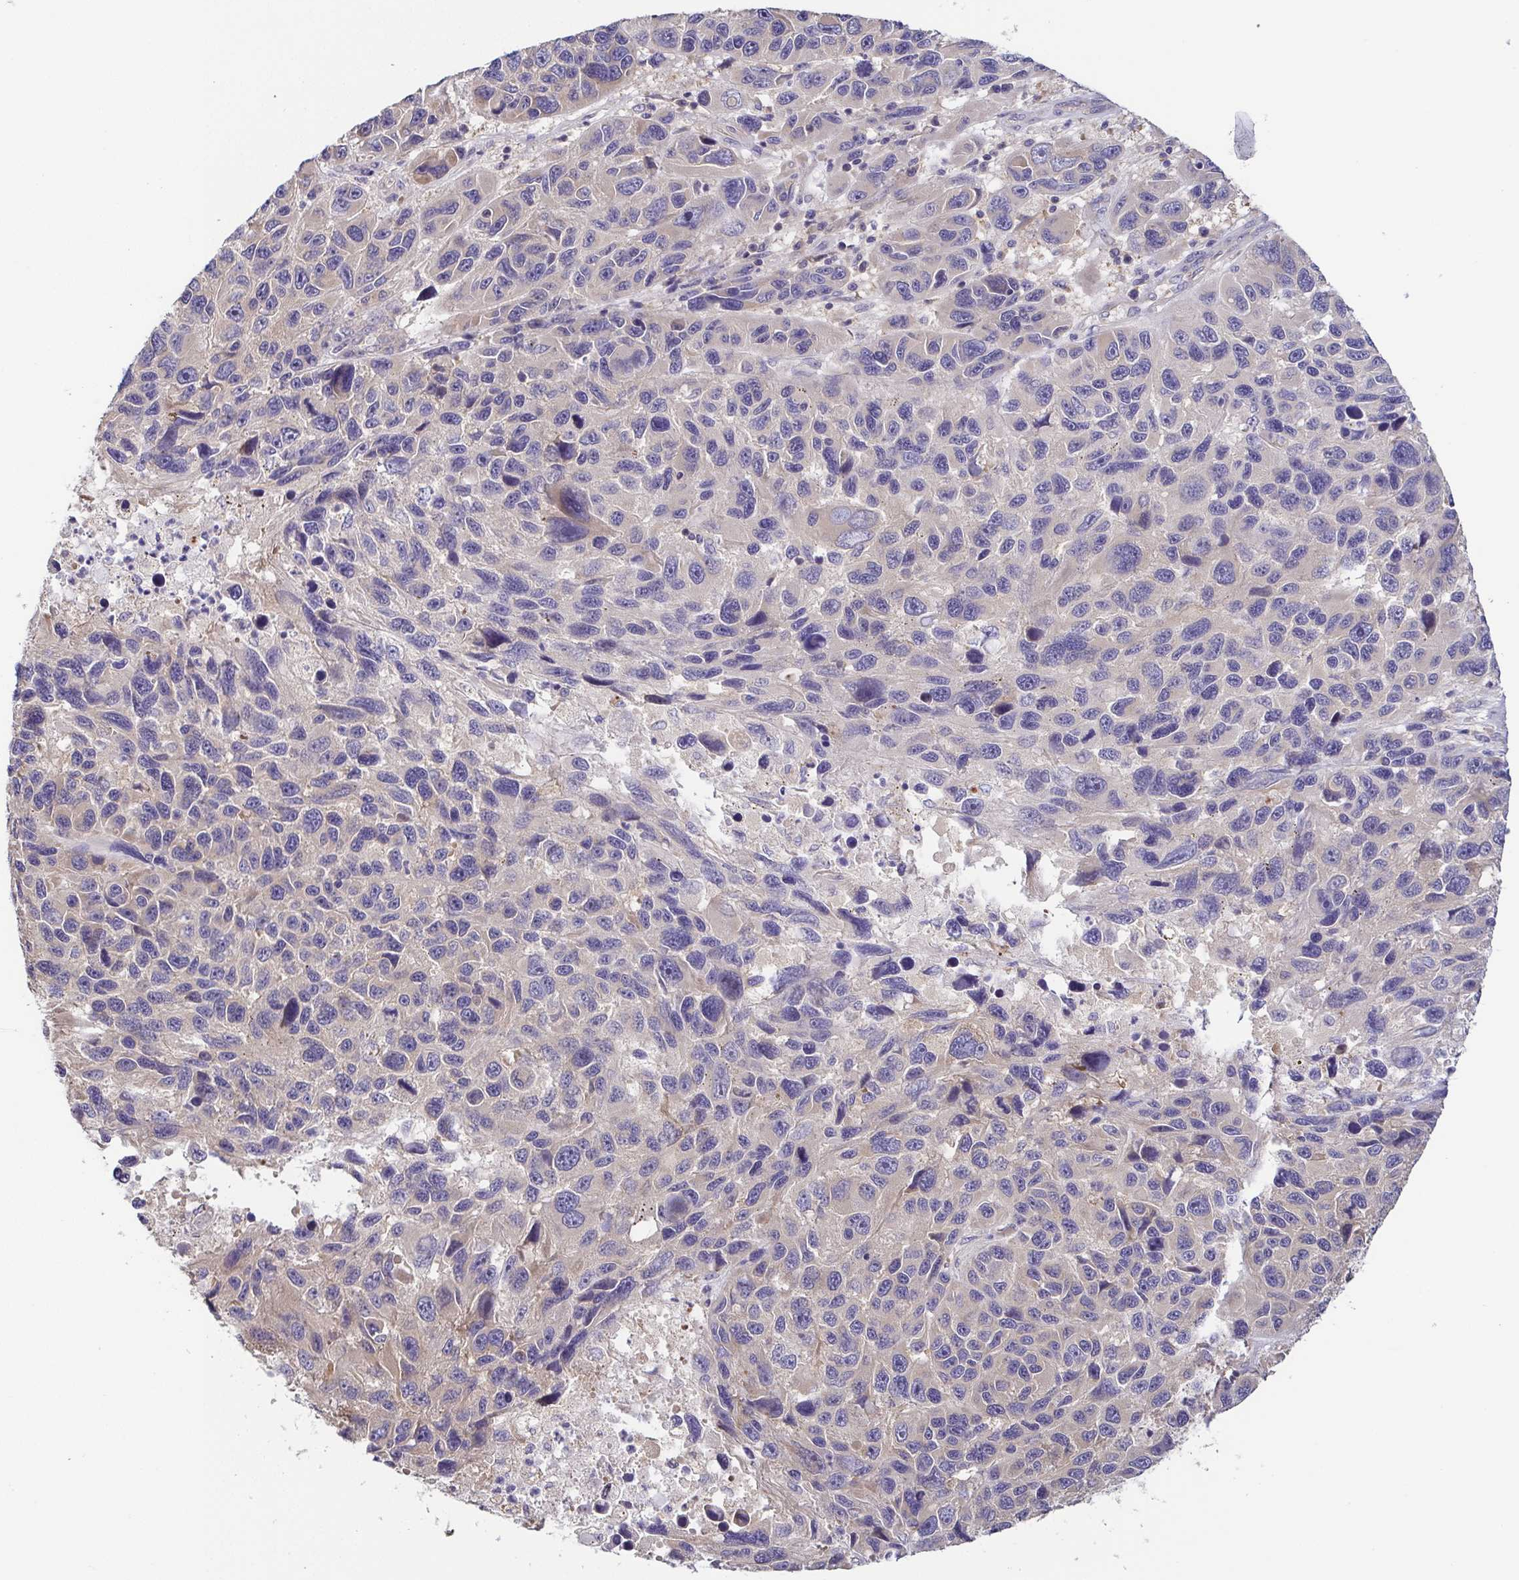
{"staining": {"intensity": "negative", "quantity": "none", "location": "none"}, "tissue": "melanoma", "cell_type": "Tumor cells", "image_type": "cancer", "snomed": [{"axis": "morphology", "description": "Malignant melanoma, NOS"}, {"axis": "topography", "description": "Skin"}], "caption": "DAB (3,3'-diaminobenzidine) immunohistochemical staining of melanoma reveals no significant expression in tumor cells. The staining was performed using DAB (3,3'-diaminobenzidine) to visualize the protein expression in brown, while the nuclei were stained in blue with hematoxylin (Magnification: 20x).", "gene": "EIF3D", "patient": {"sex": "male", "age": 53}}